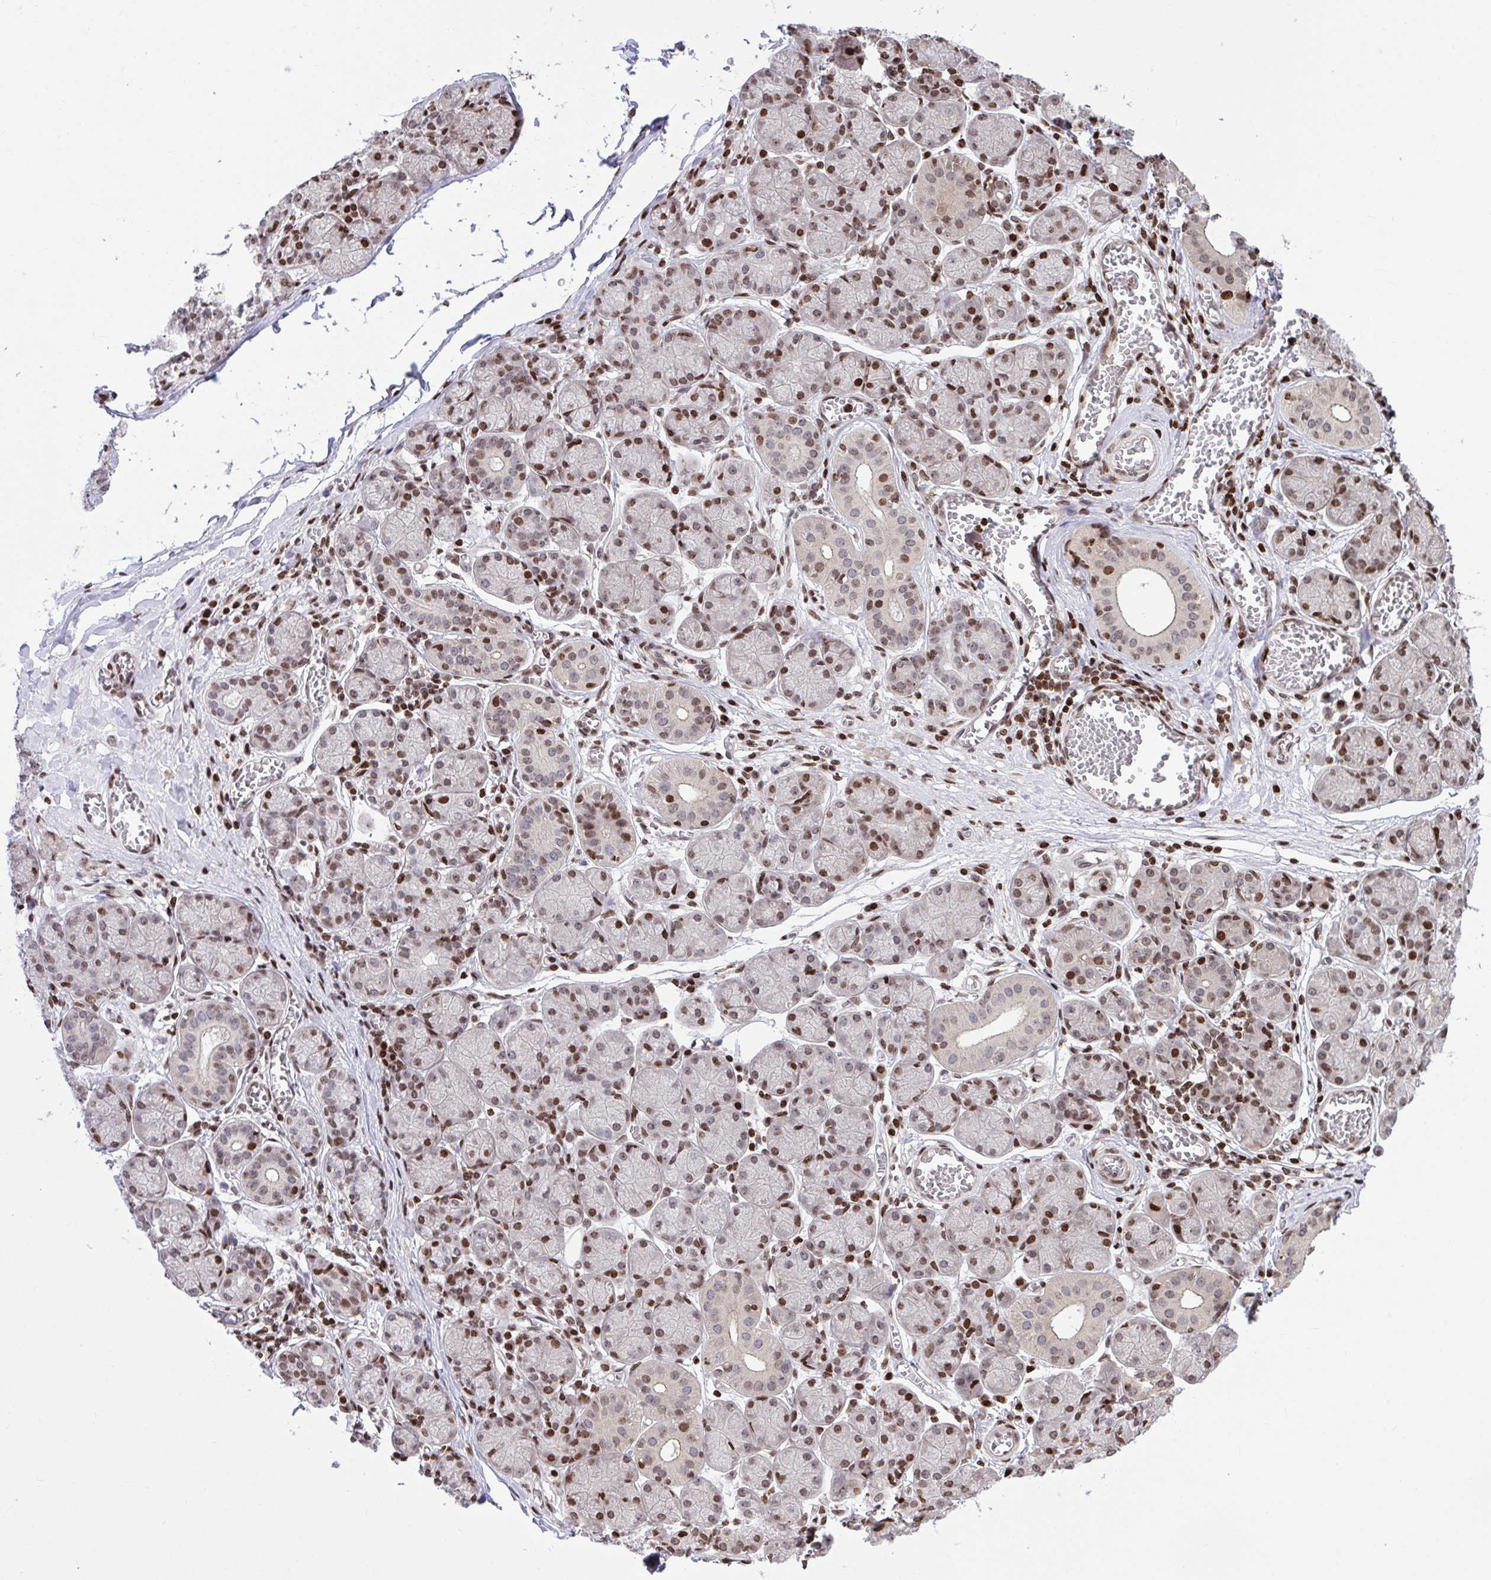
{"staining": {"intensity": "strong", "quantity": "25%-75%", "location": "nuclear"}, "tissue": "salivary gland", "cell_type": "Glandular cells", "image_type": "normal", "snomed": [{"axis": "morphology", "description": "Normal tissue, NOS"}, {"axis": "topography", "description": "Salivary gland"}], "caption": "Protein staining of normal salivary gland reveals strong nuclear positivity in approximately 25%-75% of glandular cells. The protein of interest is shown in brown color, while the nuclei are stained blue.", "gene": "RAPGEF5", "patient": {"sex": "female", "age": 24}}